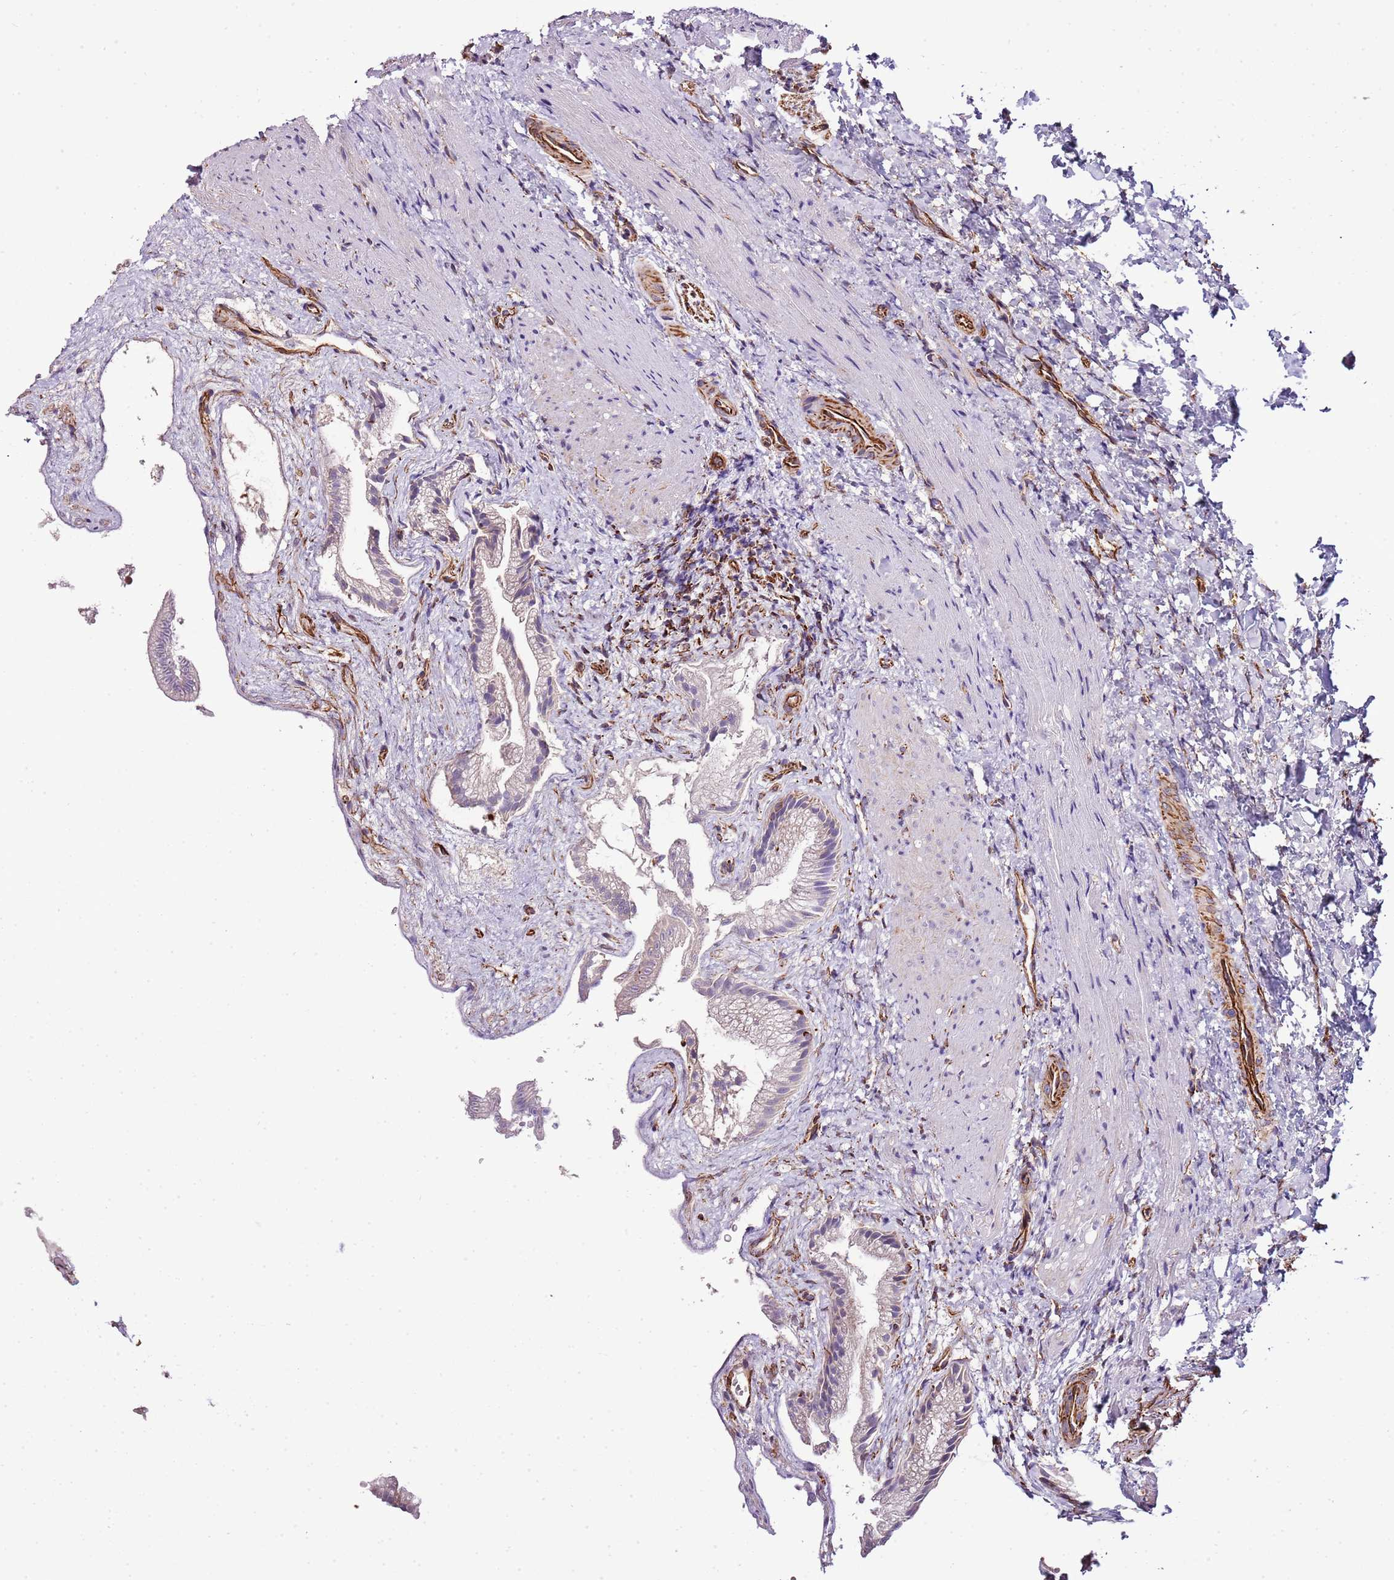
{"staining": {"intensity": "moderate", "quantity": "<25%", "location": "cytoplasmic/membranous"}, "tissue": "gallbladder", "cell_type": "Glandular cells", "image_type": "normal", "snomed": [{"axis": "morphology", "description": "Normal tissue, NOS"}, {"axis": "morphology", "description": "Inflammation, NOS"}, {"axis": "topography", "description": "Gallbladder"}], "caption": "Immunohistochemical staining of unremarkable human gallbladder shows moderate cytoplasmic/membranous protein staining in about <25% of glandular cells.", "gene": "ZNF786", "patient": {"sex": "male", "age": 51}}